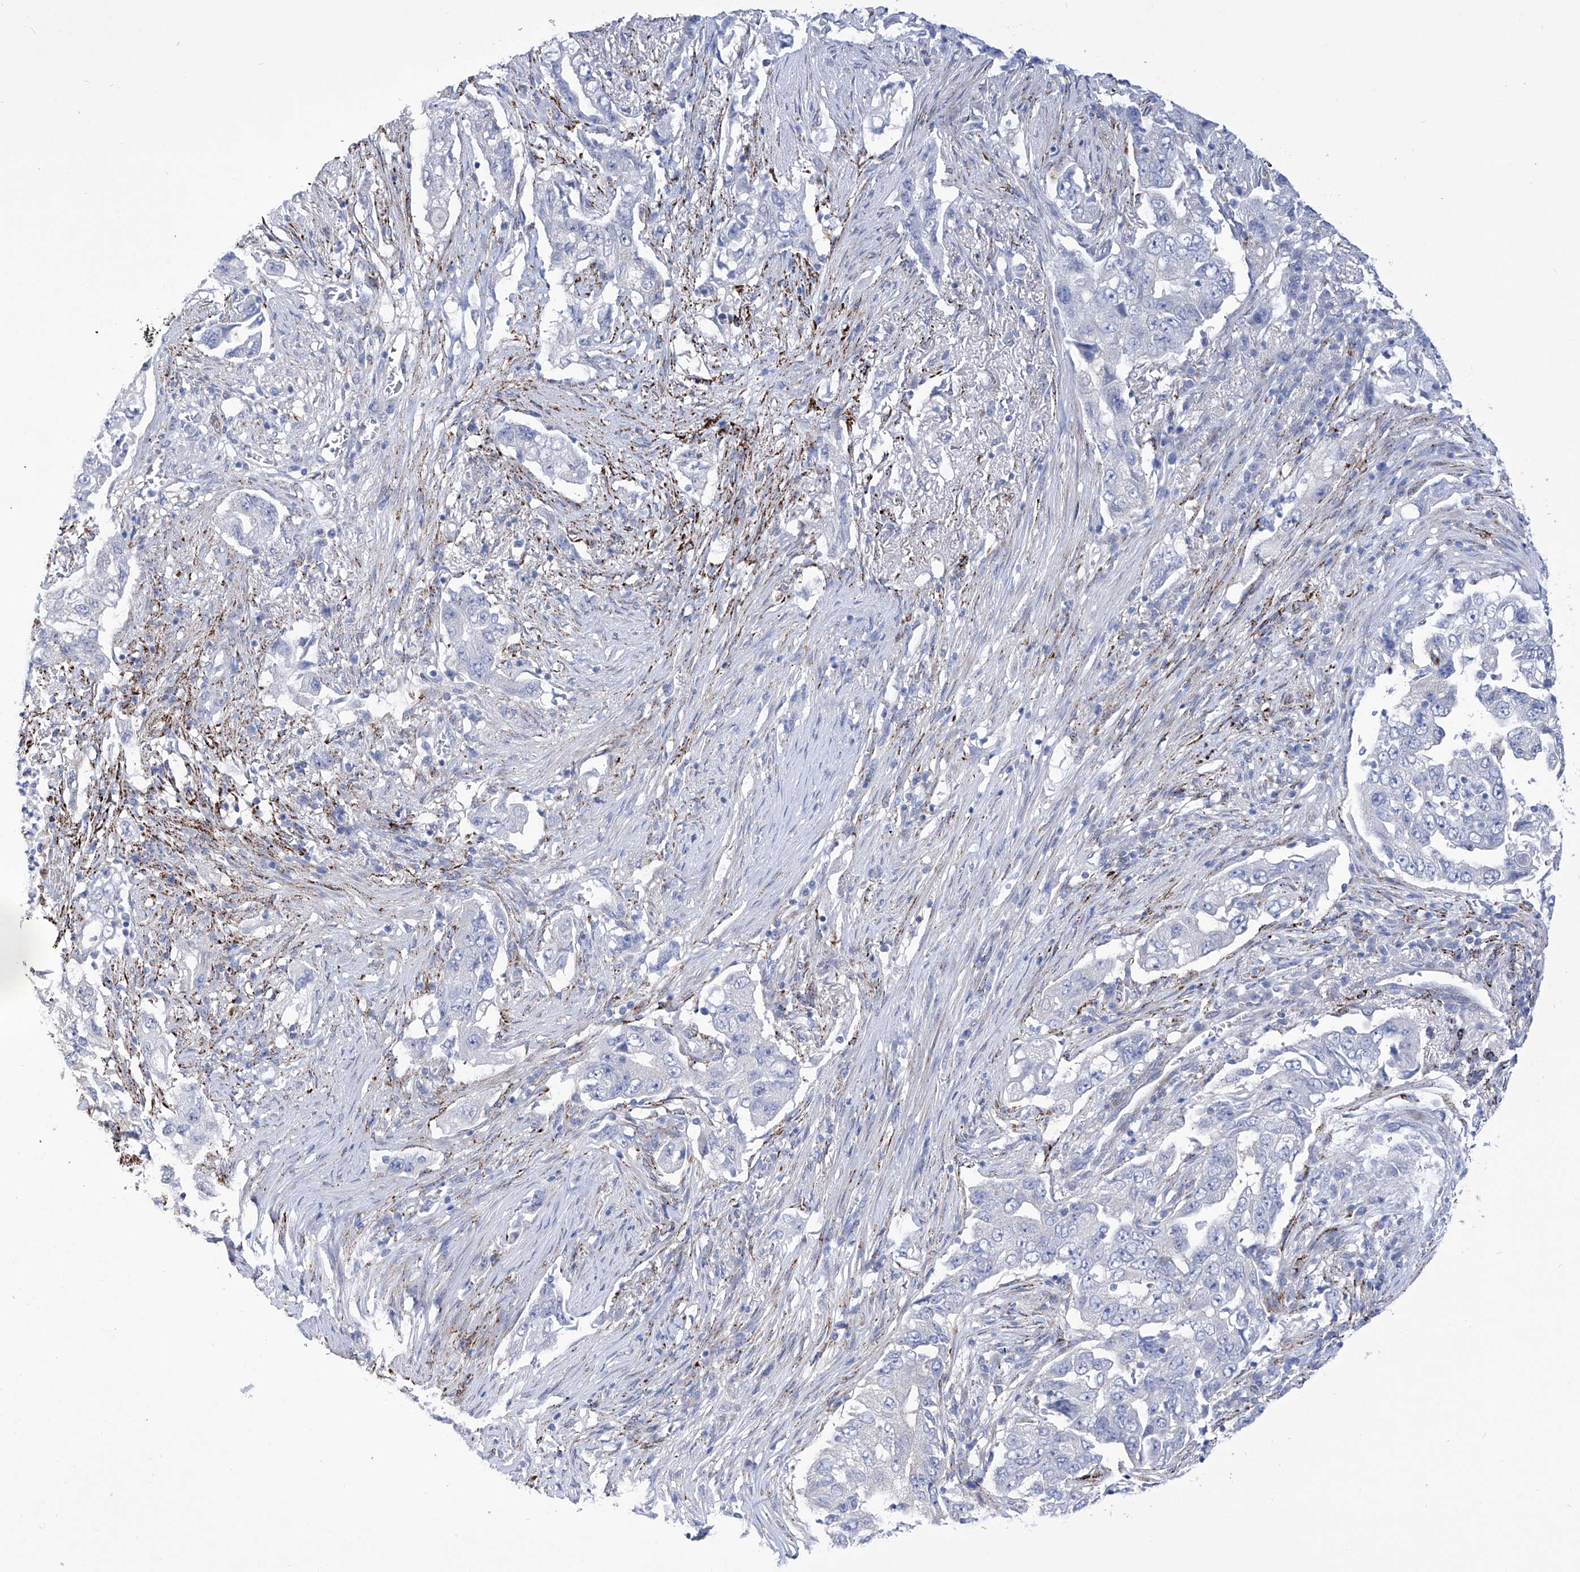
{"staining": {"intensity": "negative", "quantity": "none", "location": "none"}, "tissue": "lung cancer", "cell_type": "Tumor cells", "image_type": "cancer", "snomed": [{"axis": "morphology", "description": "Adenocarcinoma, NOS"}, {"axis": "topography", "description": "Lung"}], "caption": "The histopathology image exhibits no significant expression in tumor cells of lung adenocarcinoma.", "gene": "C1orf87", "patient": {"sex": "female", "age": 51}}